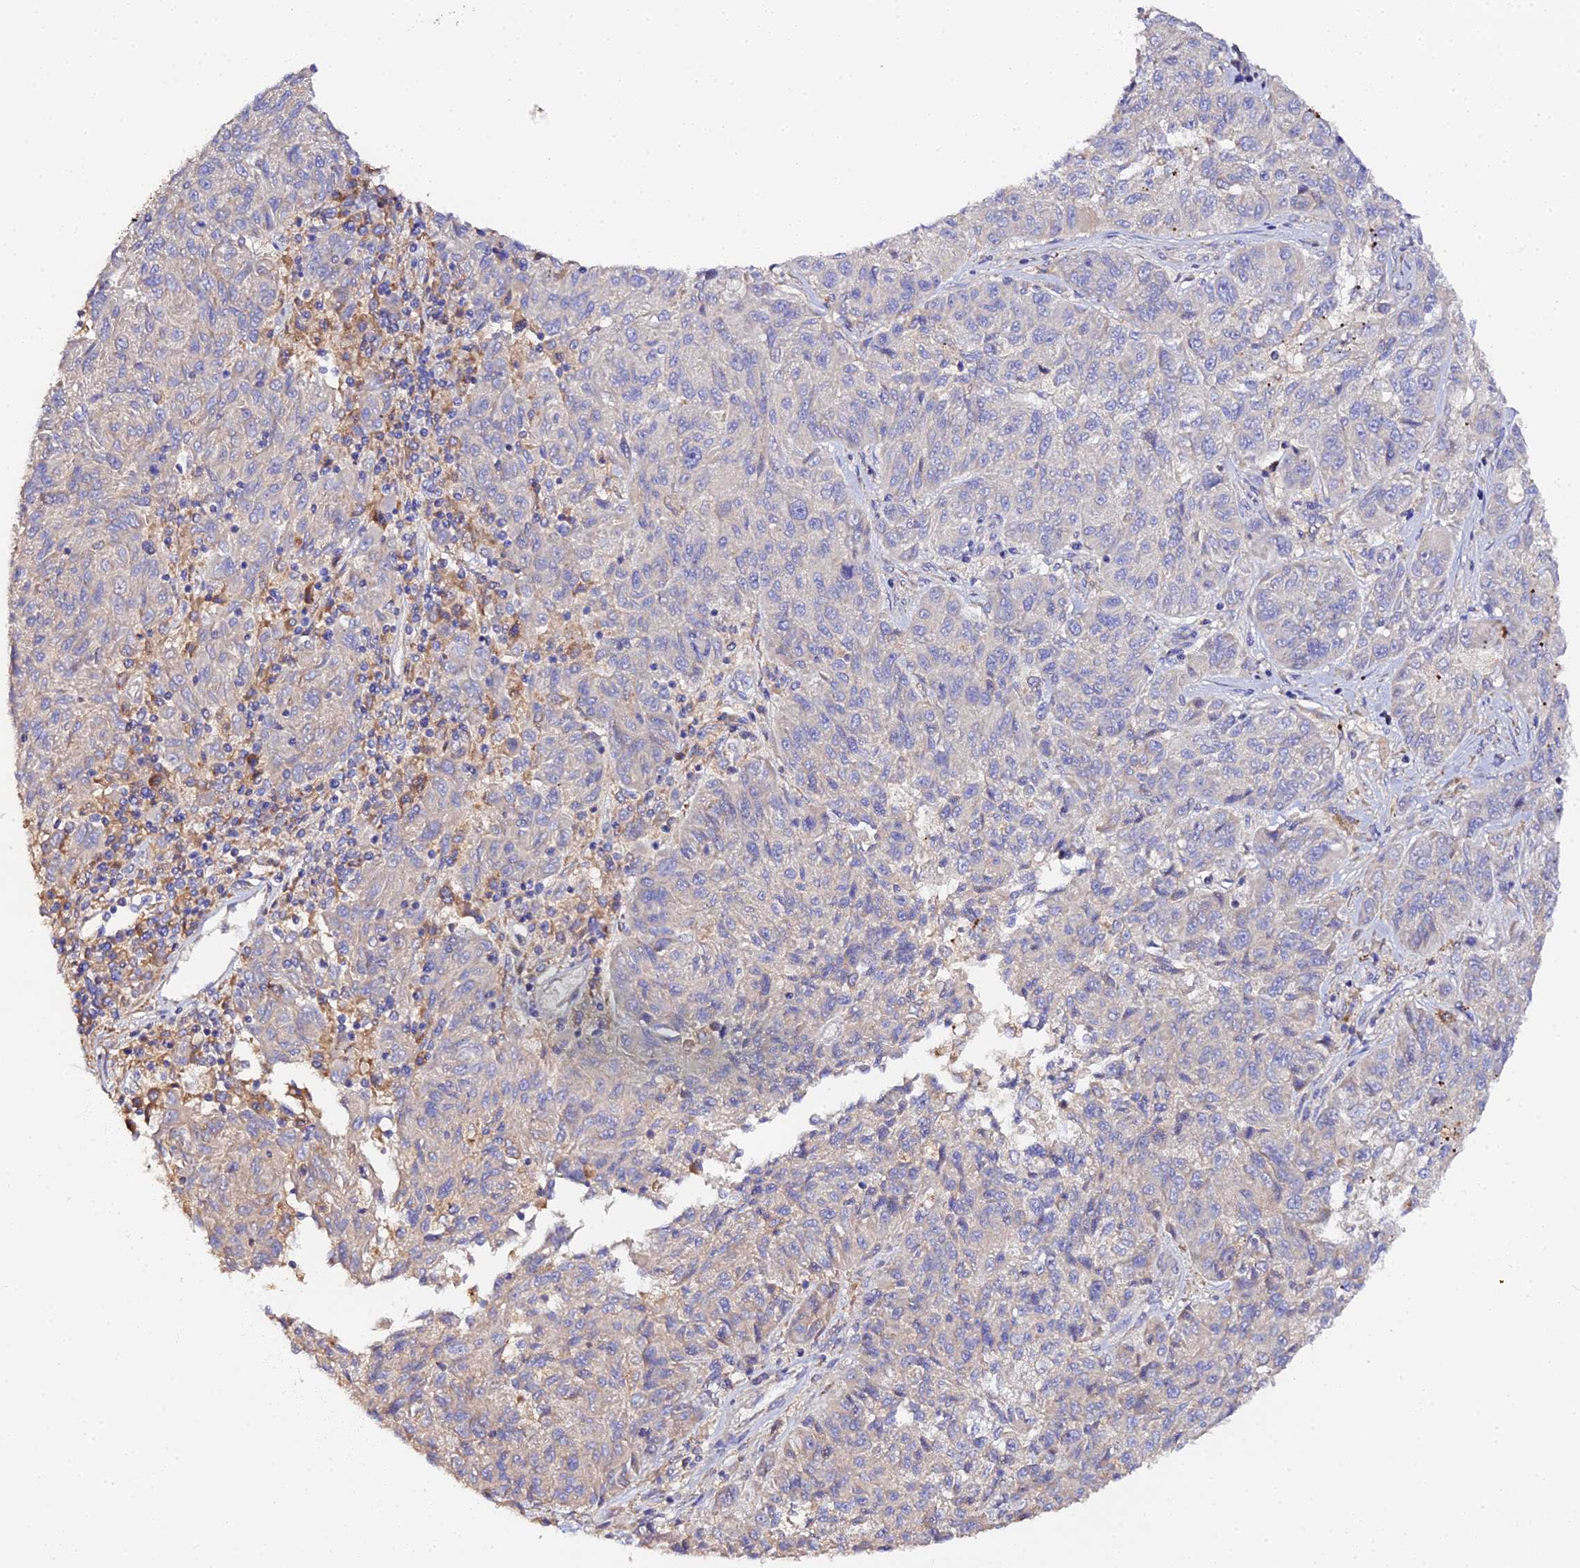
{"staining": {"intensity": "negative", "quantity": "none", "location": "none"}, "tissue": "melanoma", "cell_type": "Tumor cells", "image_type": "cancer", "snomed": [{"axis": "morphology", "description": "Malignant melanoma, NOS"}, {"axis": "topography", "description": "Skin"}], "caption": "Histopathology image shows no protein staining in tumor cells of melanoma tissue.", "gene": "SCX", "patient": {"sex": "male", "age": 53}}